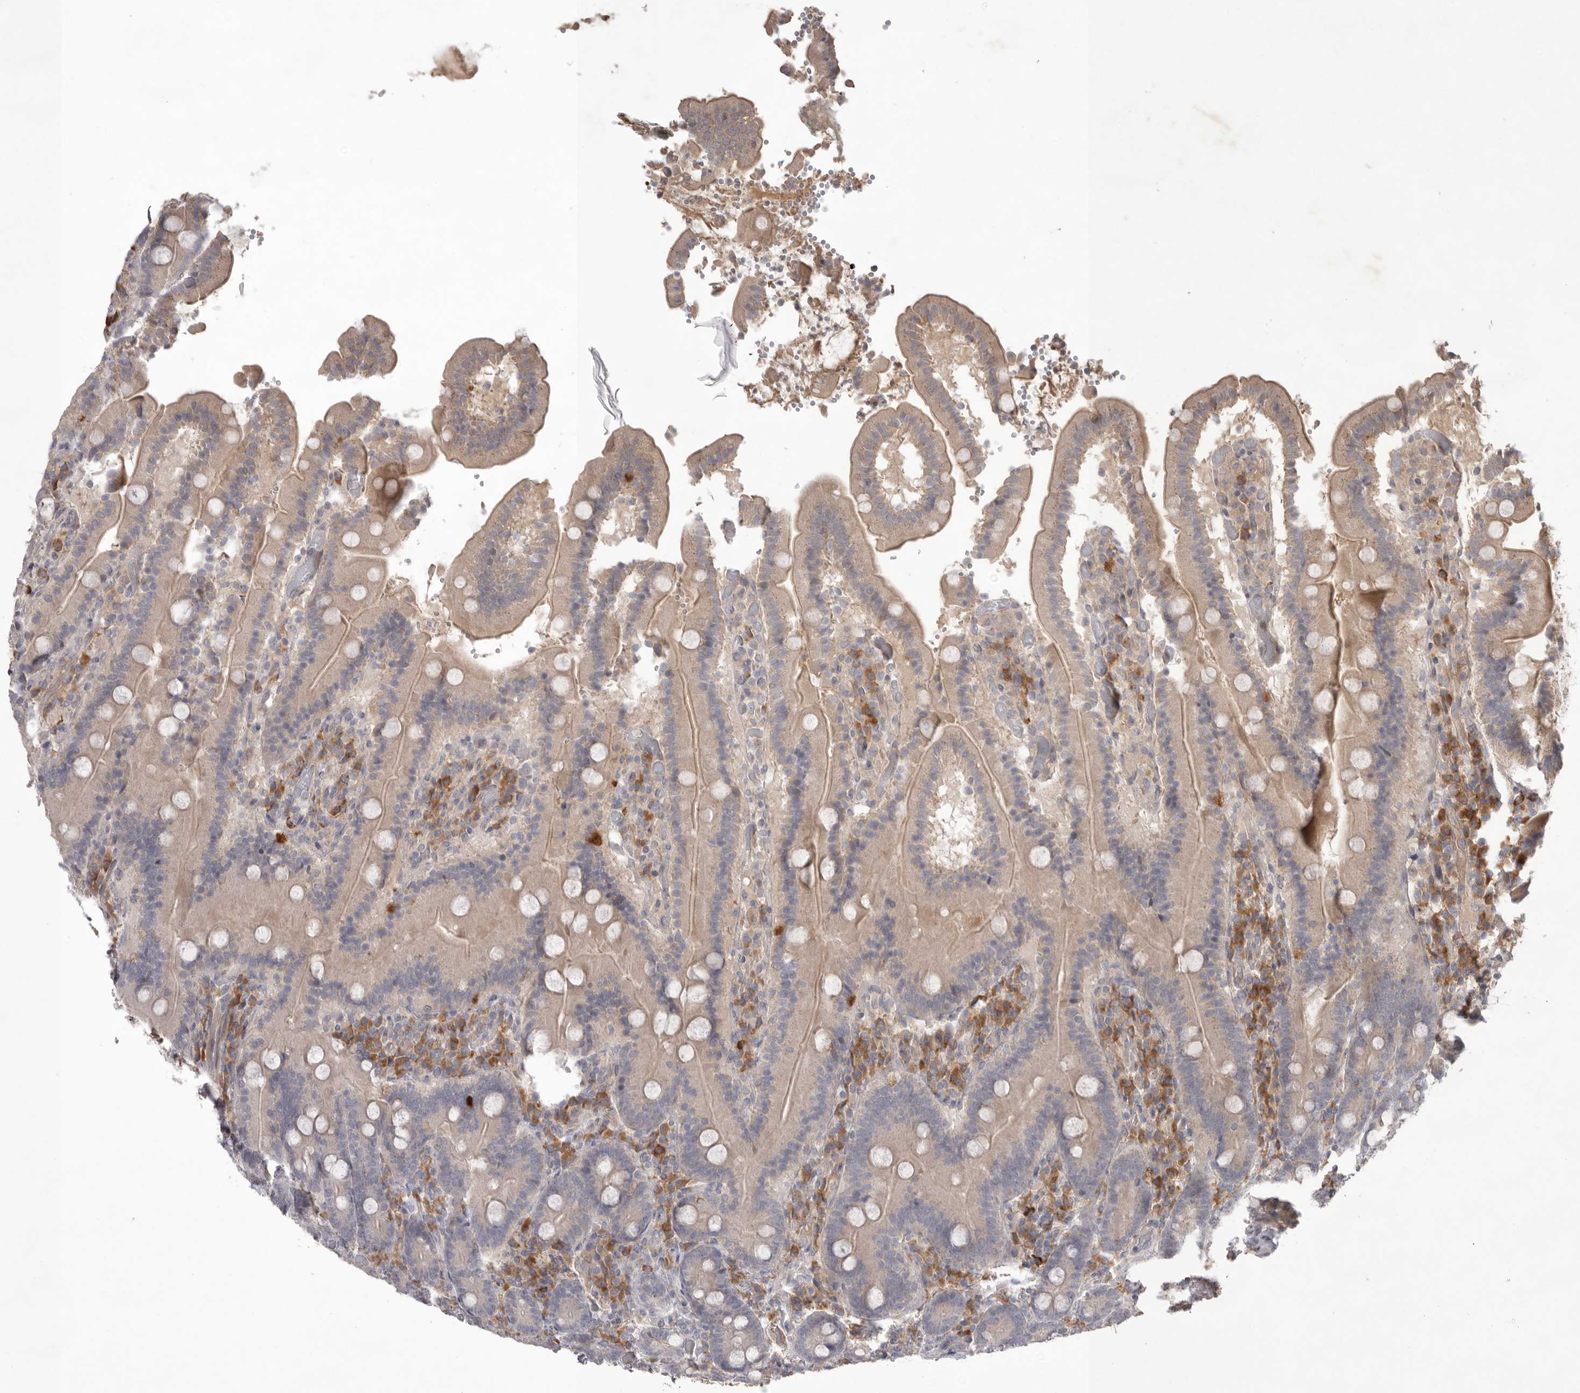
{"staining": {"intensity": "weak", "quantity": ">75%", "location": "cytoplasmic/membranous"}, "tissue": "duodenum", "cell_type": "Glandular cells", "image_type": "normal", "snomed": [{"axis": "morphology", "description": "Normal tissue, NOS"}, {"axis": "topography", "description": "Duodenum"}], "caption": "Immunohistochemical staining of benign human duodenum demonstrates low levels of weak cytoplasmic/membranous staining in about >75% of glandular cells.", "gene": "NRCAM", "patient": {"sex": "female", "age": 62}}